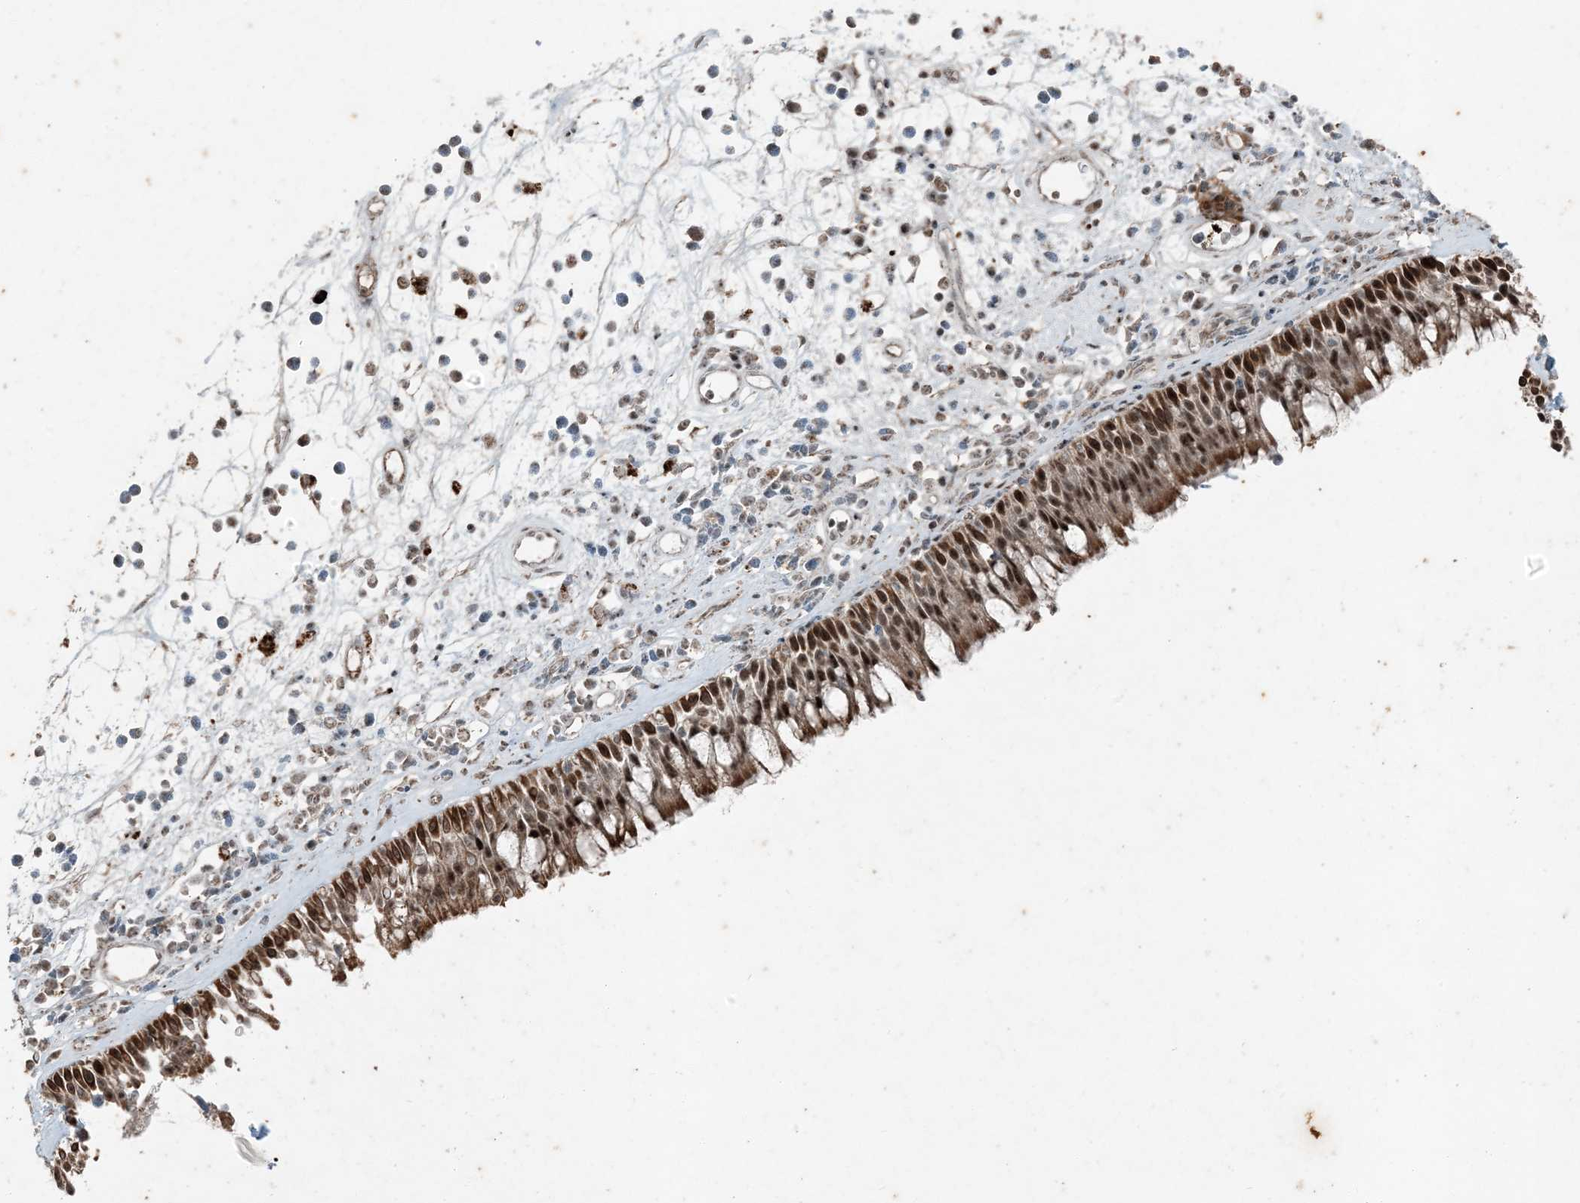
{"staining": {"intensity": "strong", "quantity": ">75%", "location": "cytoplasmic/membranous,nuclear"}, "tissue": "nasopharynx", "cell_type": "Respiratory epithelial cells", "image_type": "normal", "snomed": [{"axis": "morphology", "description": "Normal tissue, NOS"}, {"axis": "morphology", "description": "Inflammation, NOS"}, {"axis": "morphology", "description": "Malignant melanoma, Metastatic site"}, {"axis": "topography", "description": "Nasopharynx"}], "caption": "Immunohistochemistry of normal human nasopharynx reveals high levels of strong cytoplasmic/membranous,nuclear positivity in about >75% of respiratory epithelial cells.", "gene": "TADA2B", "patient": {"sex": "male", "age": 70}}